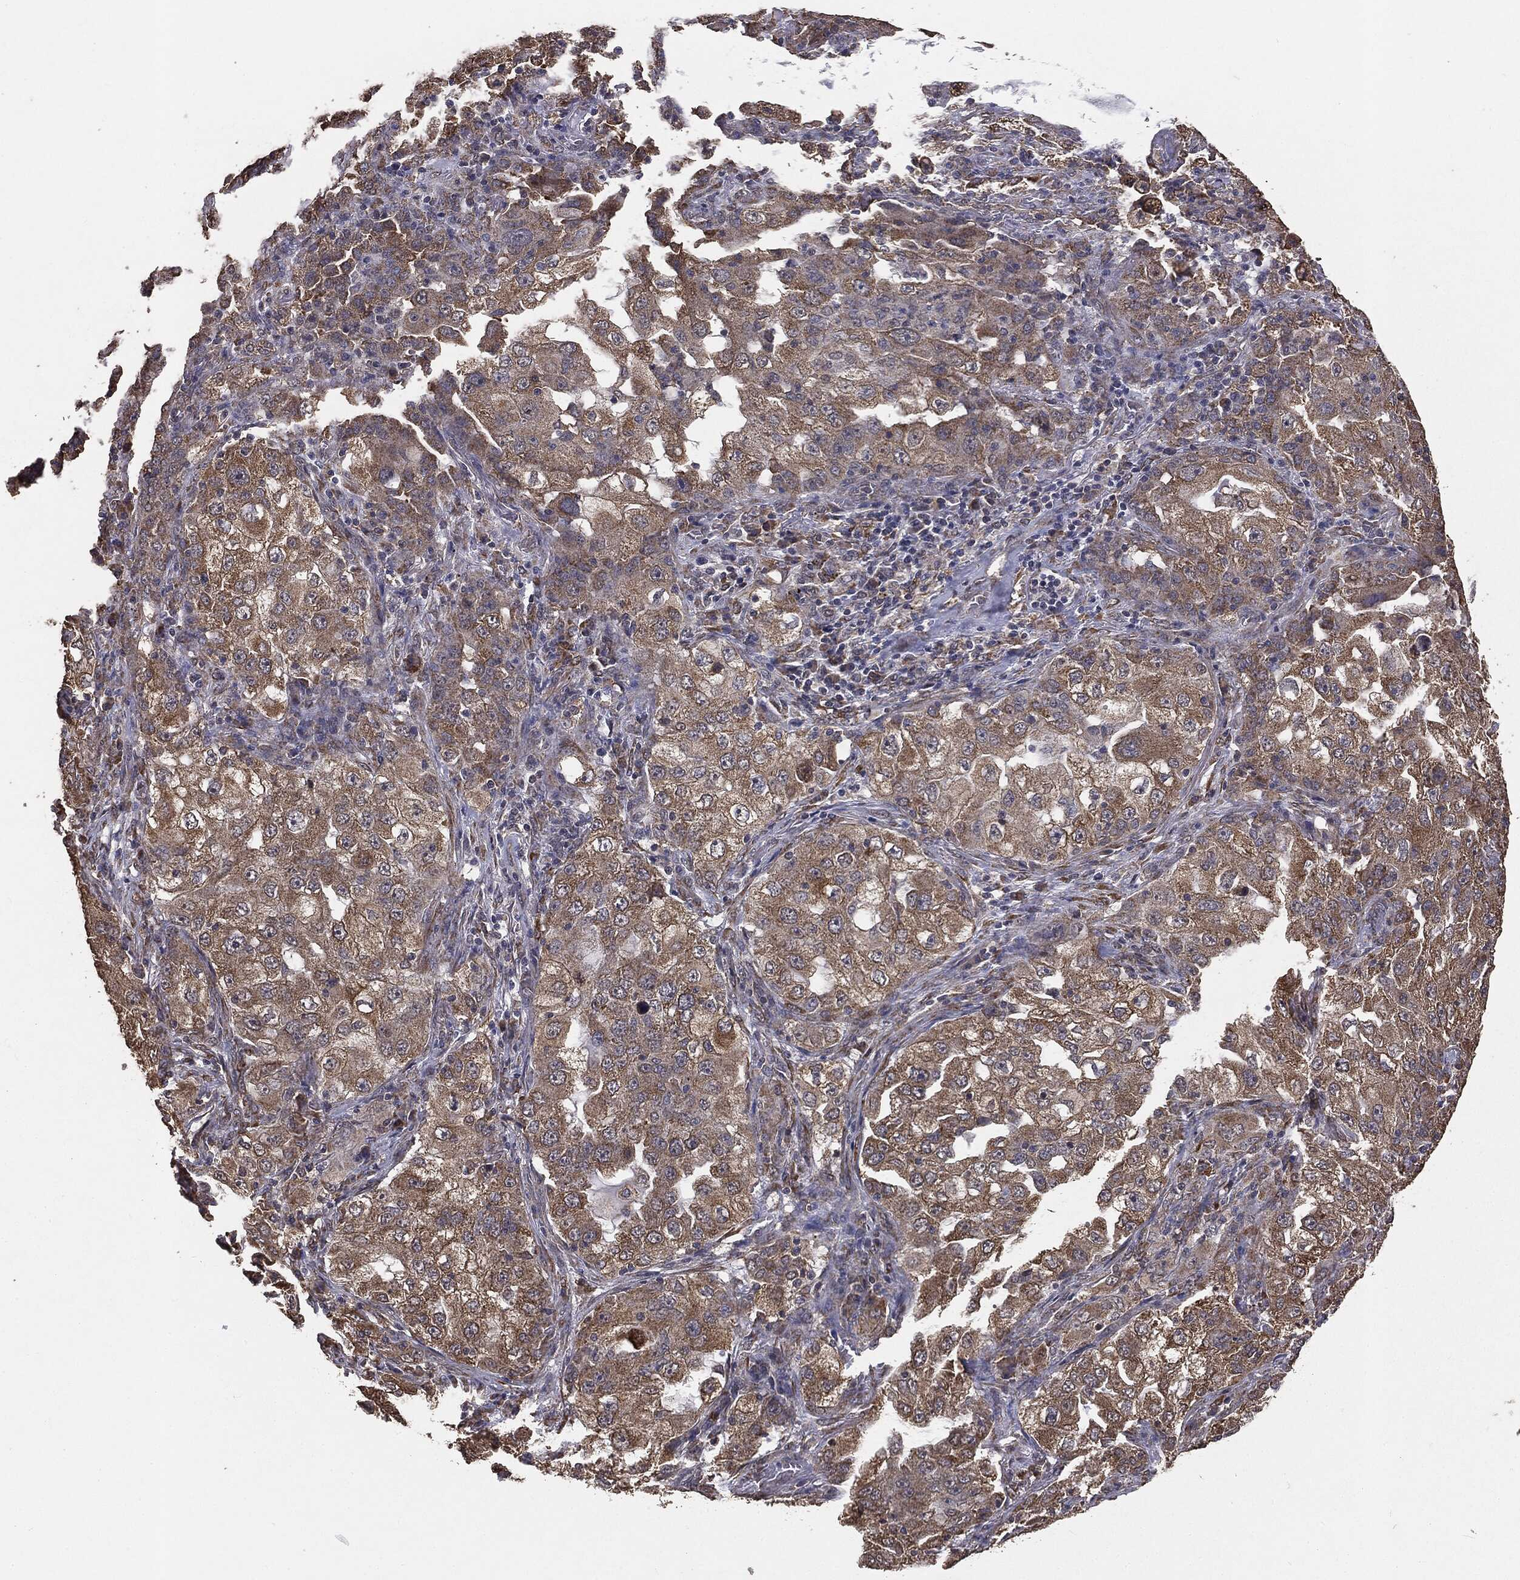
{"staining": {"intensity": "weak", "quantity": ">75%", "location": "cytoplasmic/membranous"}, "tissue": "lung cancer", "cell_type": "Tumor cells", "image_type": "cancer", "snomed": [{"axis": "morphology", "description": "Adenocarcinoma, NOS"}, {"axis": "topography", "description": "Lung"}], "caption": "Lung cancer (adenocarcinoma) stained with a protein marker demonstrates weak staining in tumor cells.", "gene": "MTOR", "patient": {"sex": "female", "age": 61}}